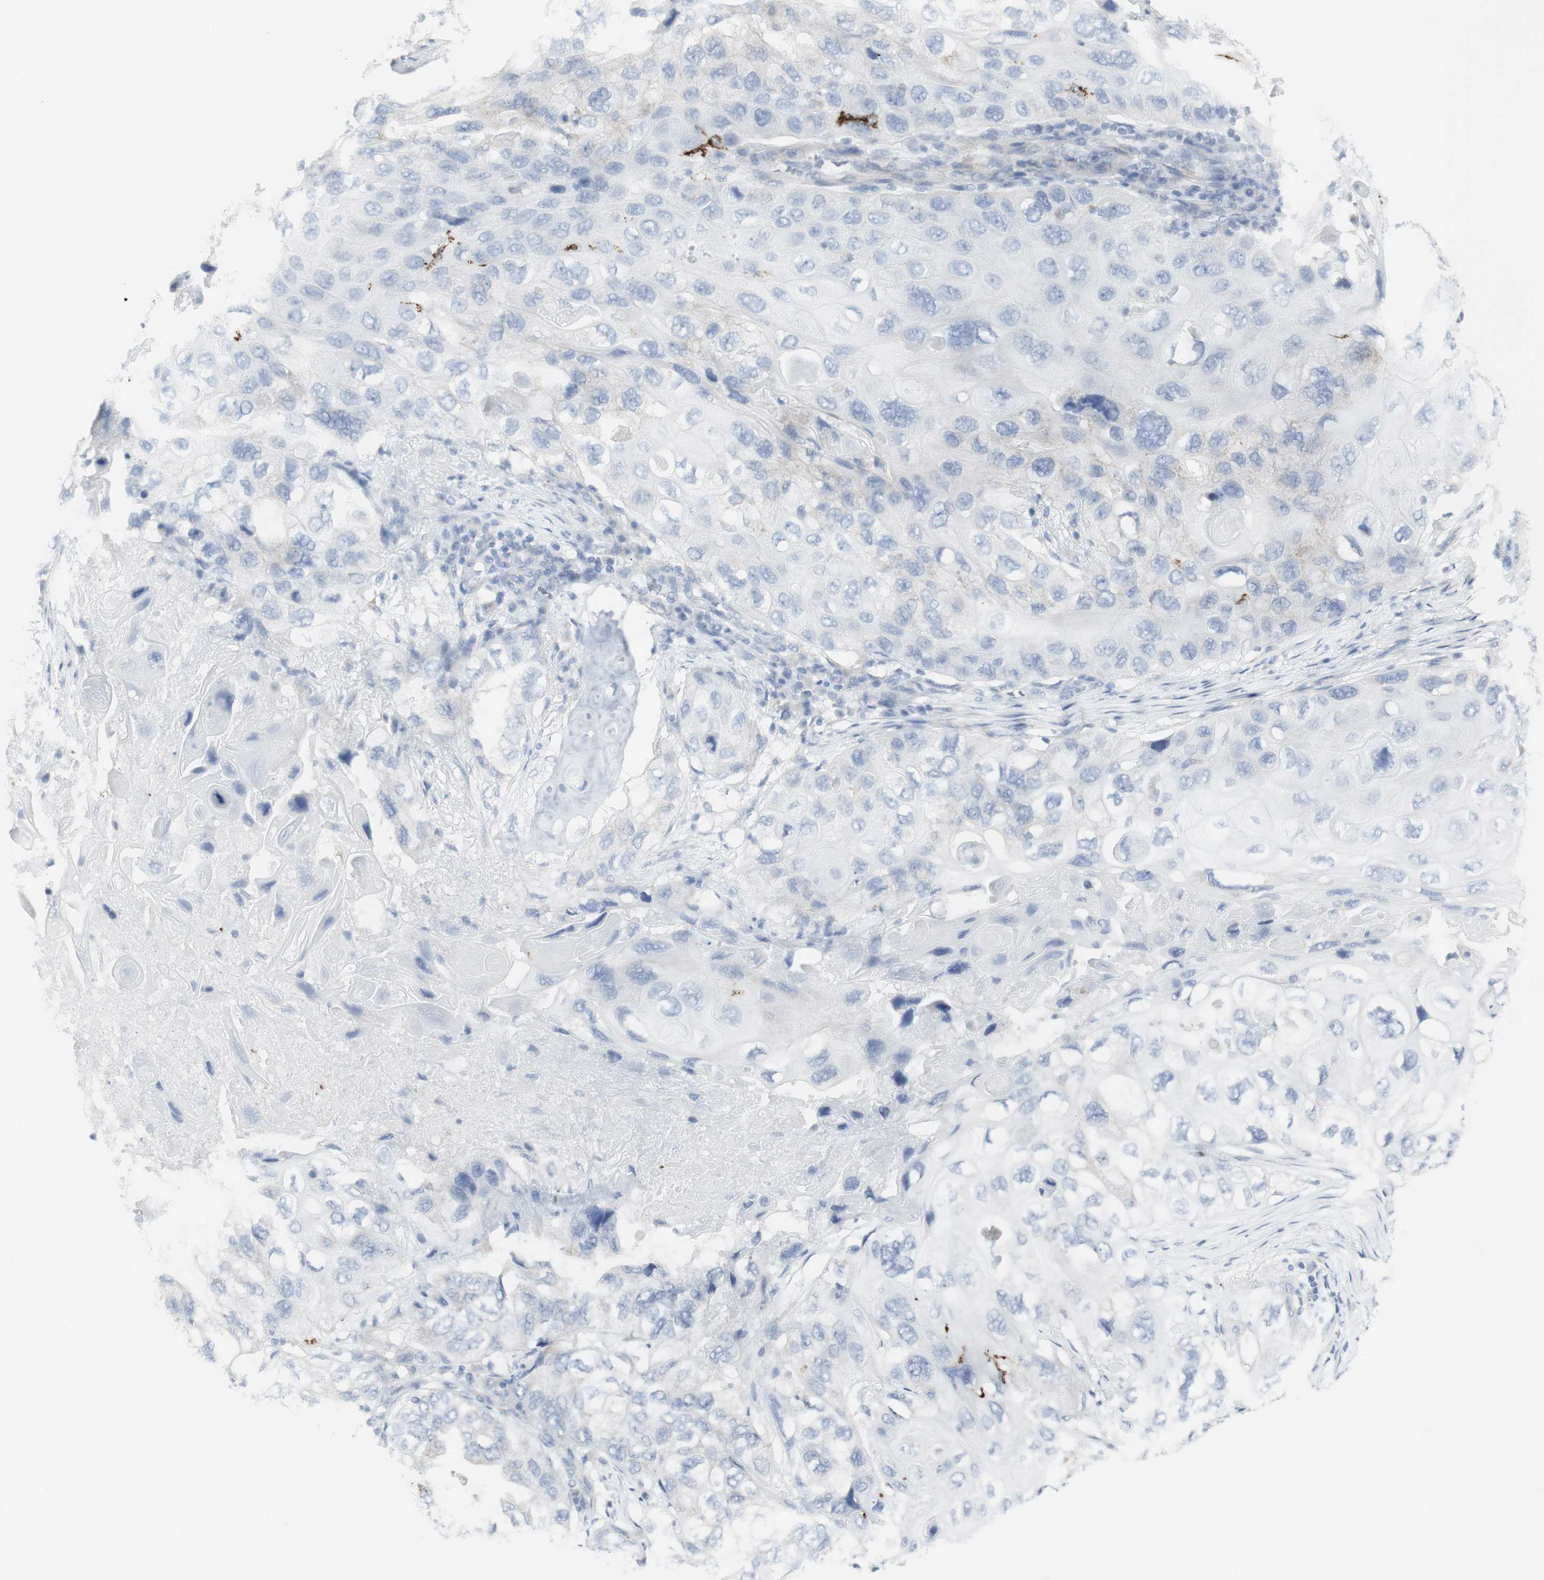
{"staining": {"intensity": "negative", "quantity": "none", "location": "none"}, "tissue": "lung cancer", "cell_type": "Tumor cells", "image_type": "cancer", "snomed": [{"axis": "morphology", "description": "Squamous cell carcinoma, NOS"}, {"axis": "topography", "description": "Lung"}], "caption": "Histopathology image shows no significant protein expression in tumor cells of lung cancer.", "gene": "CD207", "patient": {"sex": "female", "age": 73}}